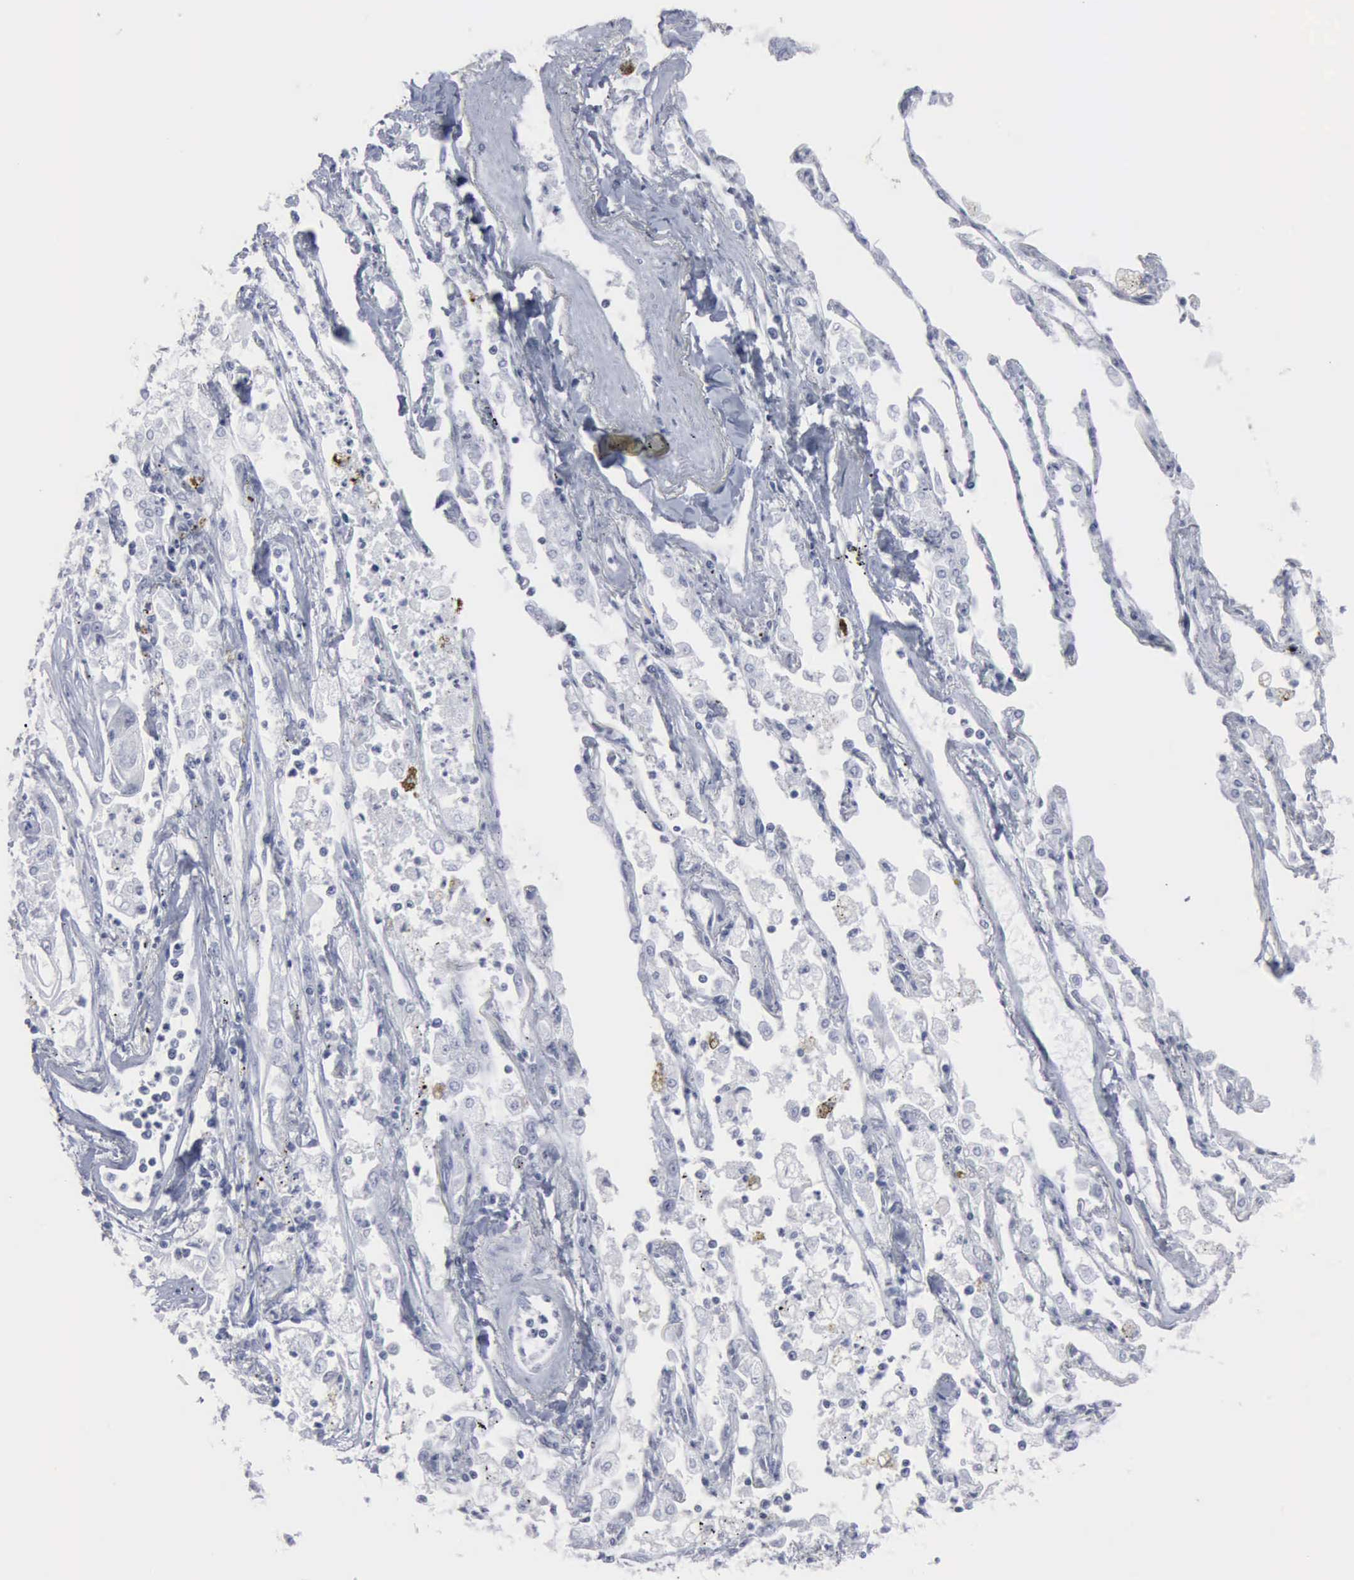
{"staining": {"intensity": "negative", "quantity": "none", "location": "none"}, "tissue": "lung cancer", "cell_type": "Tumor cells", "image_type": "cancer", "snomed": [{"axis": "morphology", "description": "Squamous cell carcinoma, NOS"}, {"axis": "topography", "description": "Lung"}], "caption": "Immunohistochemical staining of human lung cancer exhibits no significant positivity in tumor cells.", "gene": "XPA", "patient": {"sex": "male", "age": 75}}